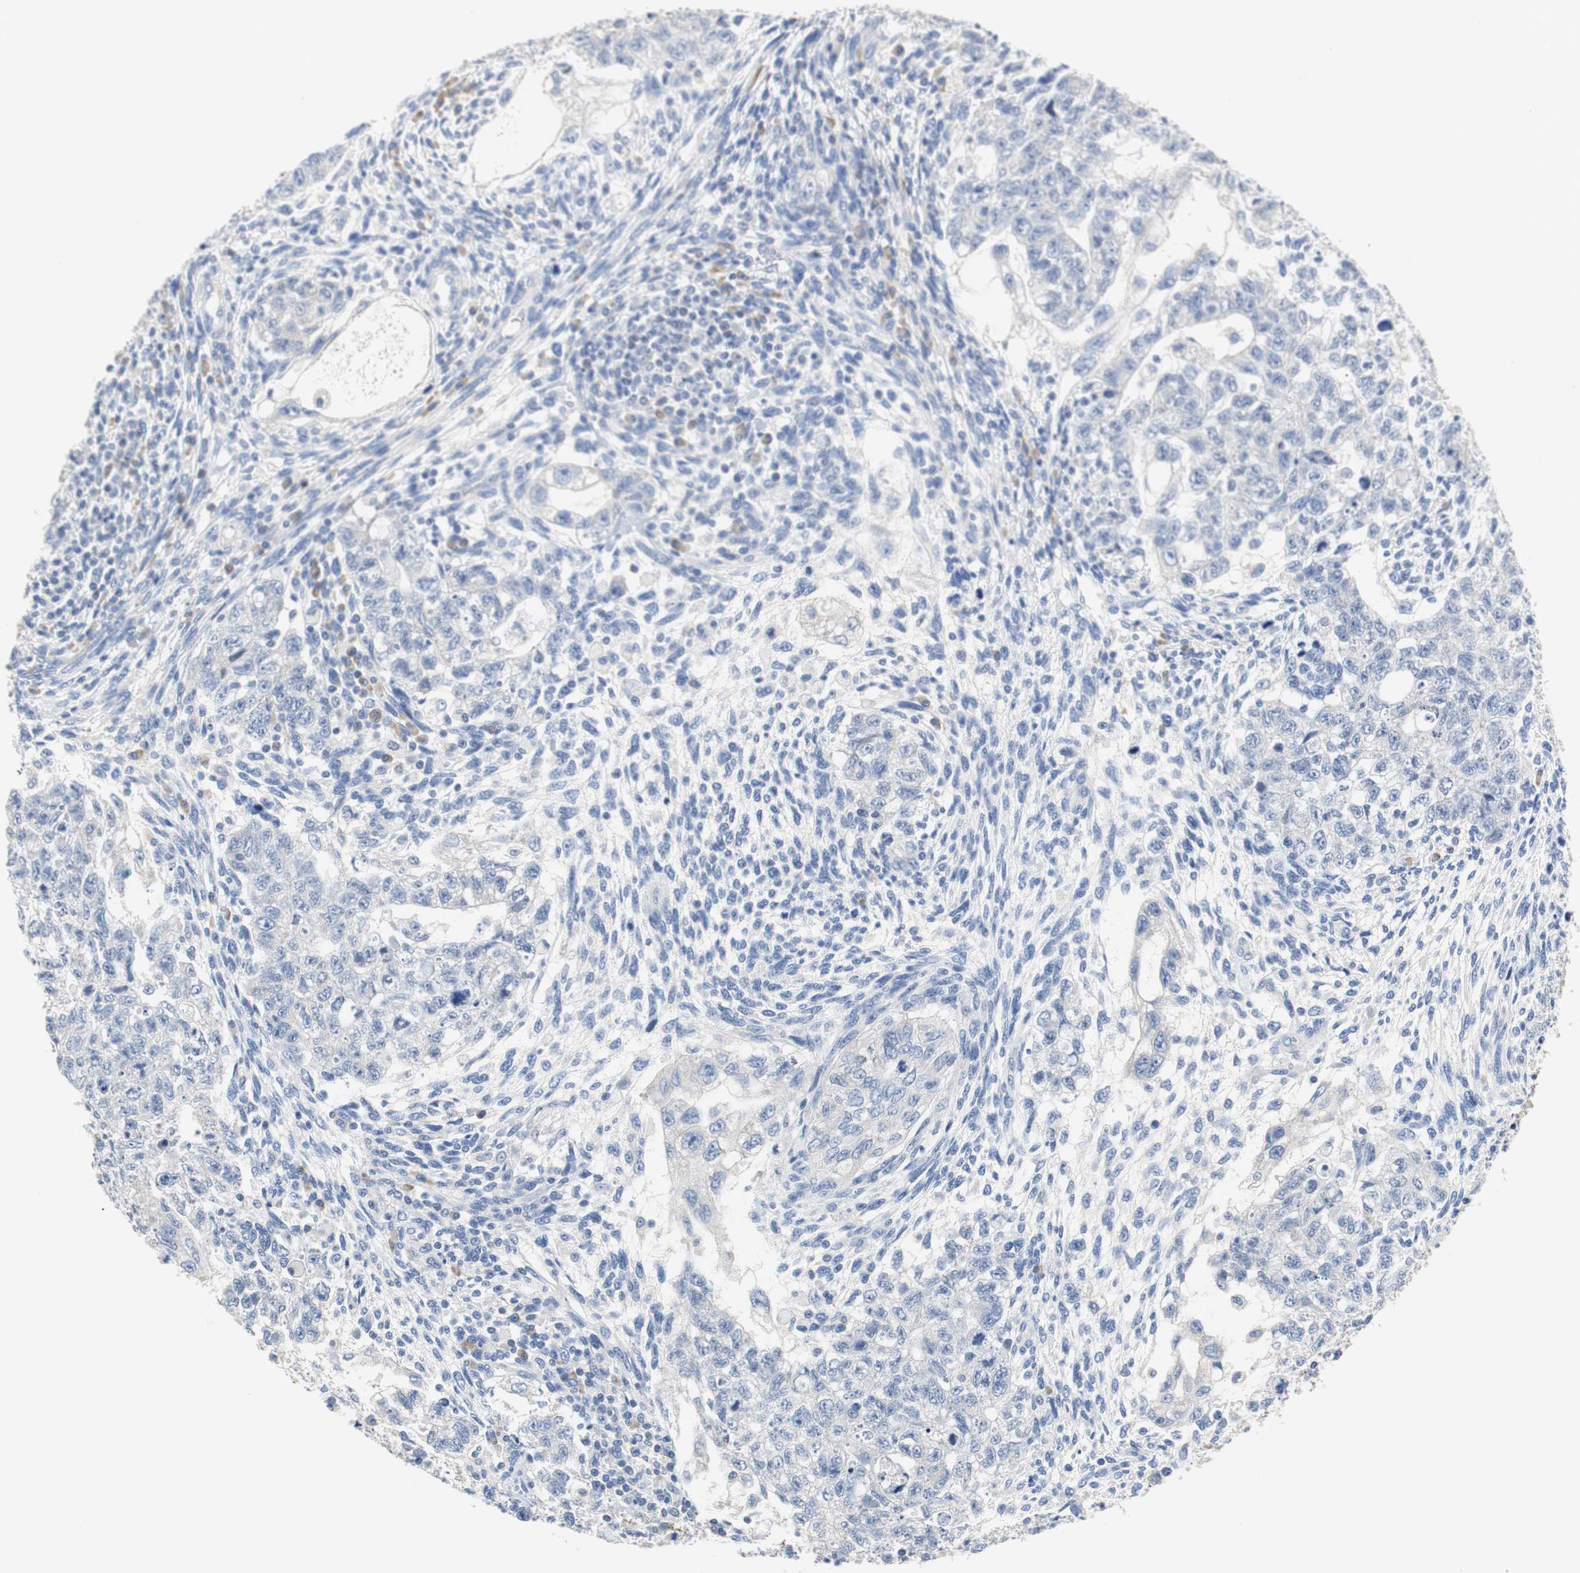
{"staining": {"intensity": "negative", "quantity": "none", "location": "none"}, "tissue": "testis cancer", "cell_type": "Tumor cells", "image_type": "cancer", "snomed": [{"axis": "morphology", "description": "Normal tissue, NOS"}, {"axis": "morphology", "description": "Carcinoma, Embryonal, NOS"}, {"axis": "topography", "description": "Testis"}], "caption": "The image shows no significant positivity in tumor cells of testis embryonal carcinoma.", "gene": "PCK1", "patient": {"sex": "male", "age": 36}}